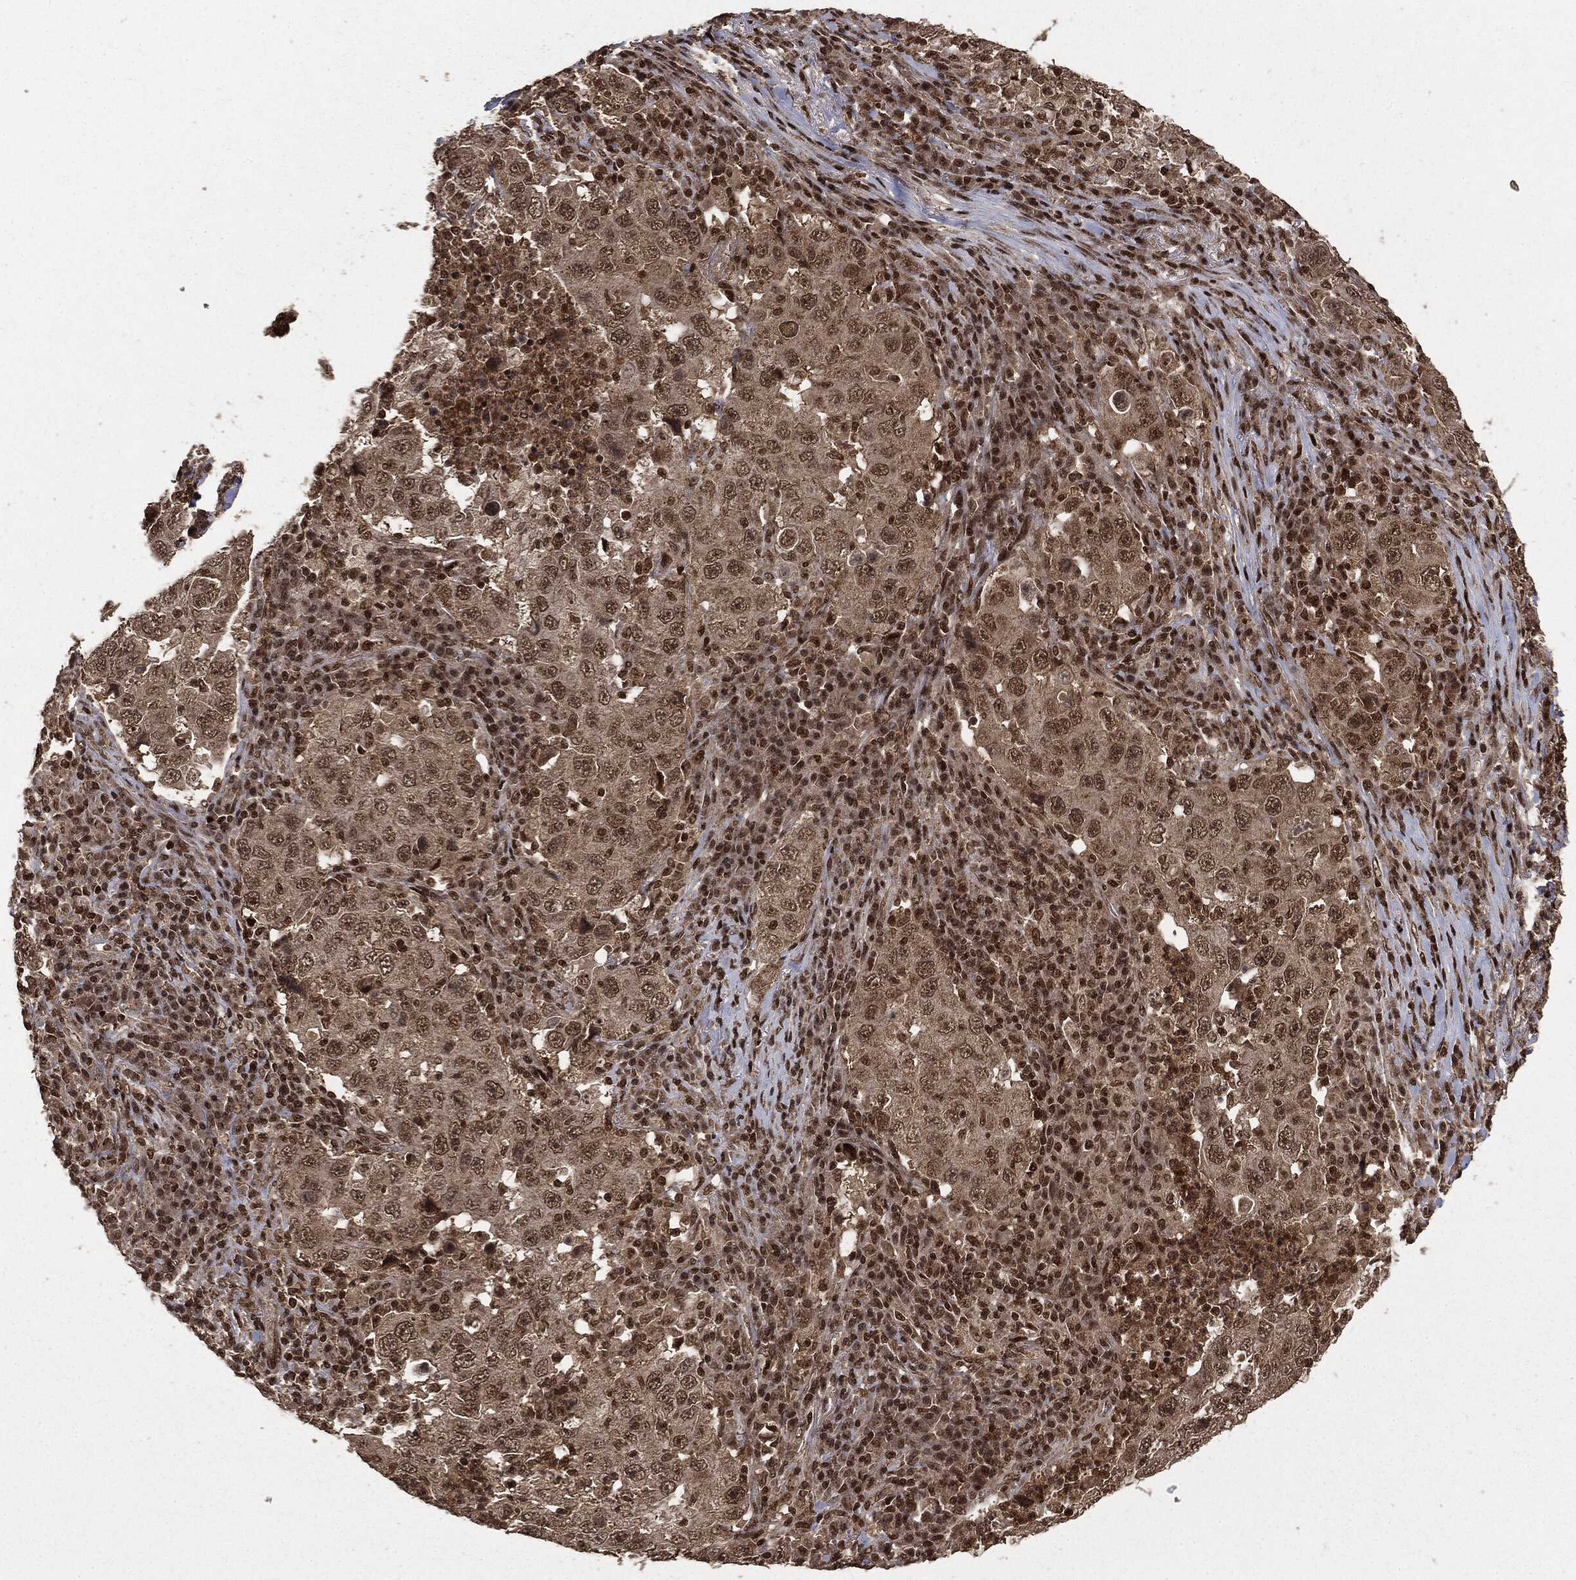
{"staining": {"intensity": "moderate", "quantity": "<25%", "location": "nuclear"}, "tissue": "lung cancer", "cell_type": "Tumor cells", "image_type": "cancer", "snomed": [{"axis": "morphology", "description": "Adenocarcinoma, NOS"}, {"axis": "topography", "description": "Lung"}], "caption": "Immunohistochemistry (IHC) of human lung adenocarcinoma demonstrates low levels of moderate nuclear expression in approximately <25% of tumor cells.", "gene": "CTDP1", "patient": {"sex": "male", "age": 73}}